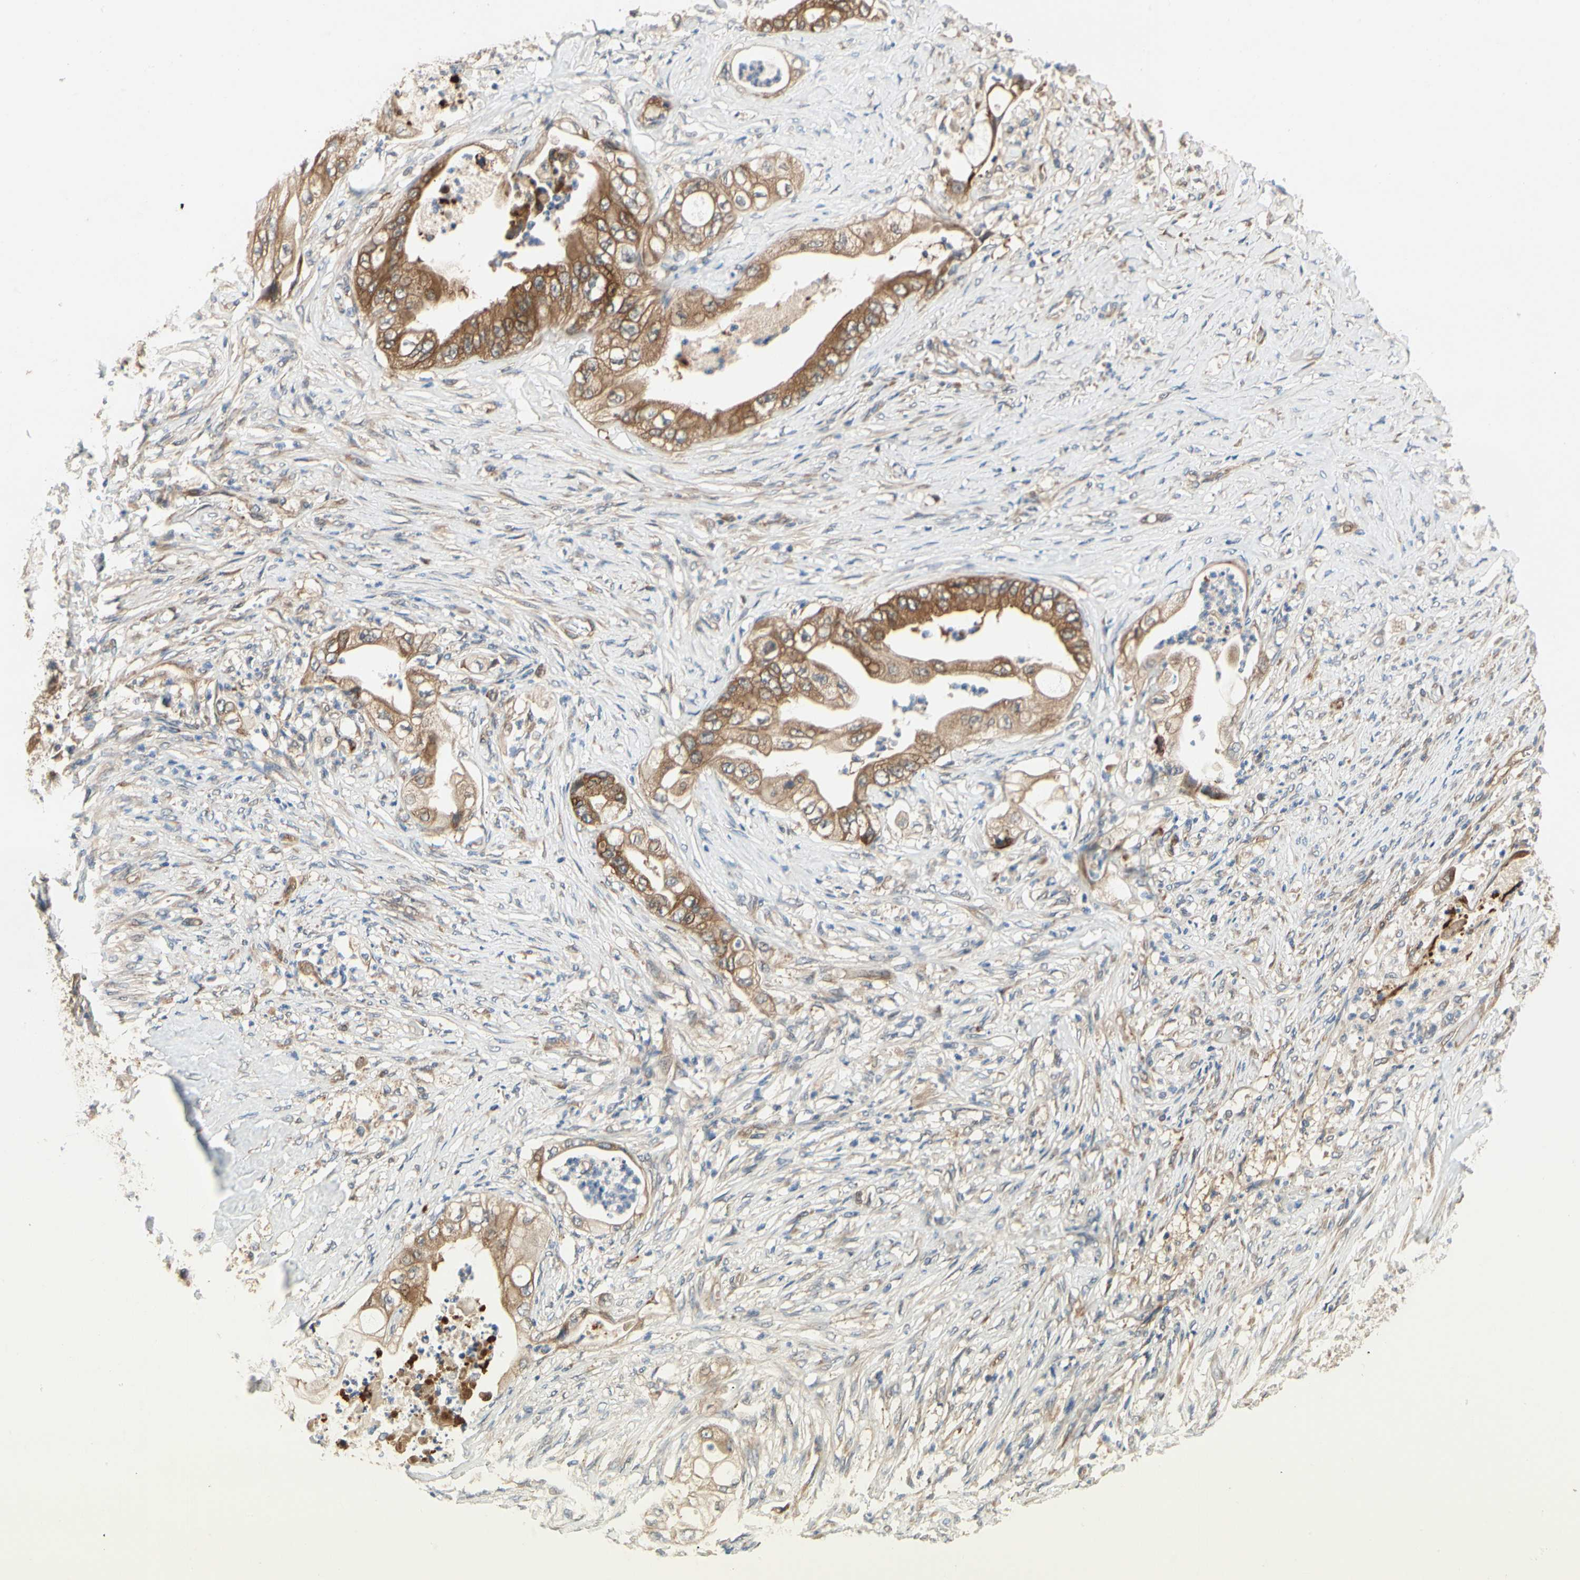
{"staining": {"intensity": "strong", "quantity": ">75%", "location": "cytoplasmic/membranous"}, "tissue": "stomach cancer", "cell_type": "Tumor cells", "image_type": "cancer", "snomed": [{"axis": "morphology", "description": "Adenocarcinoma, NOS"}, {"axis": "topography", "description": "Stomach"}], "caption": "Brown immunohistochemical staining in stomach cancer reveals strong cytoplasmic/membranous staining in approximately >75% of tumor cells.", "gene": "TDRP", "patient": {"sex": "female", "age": 73}}